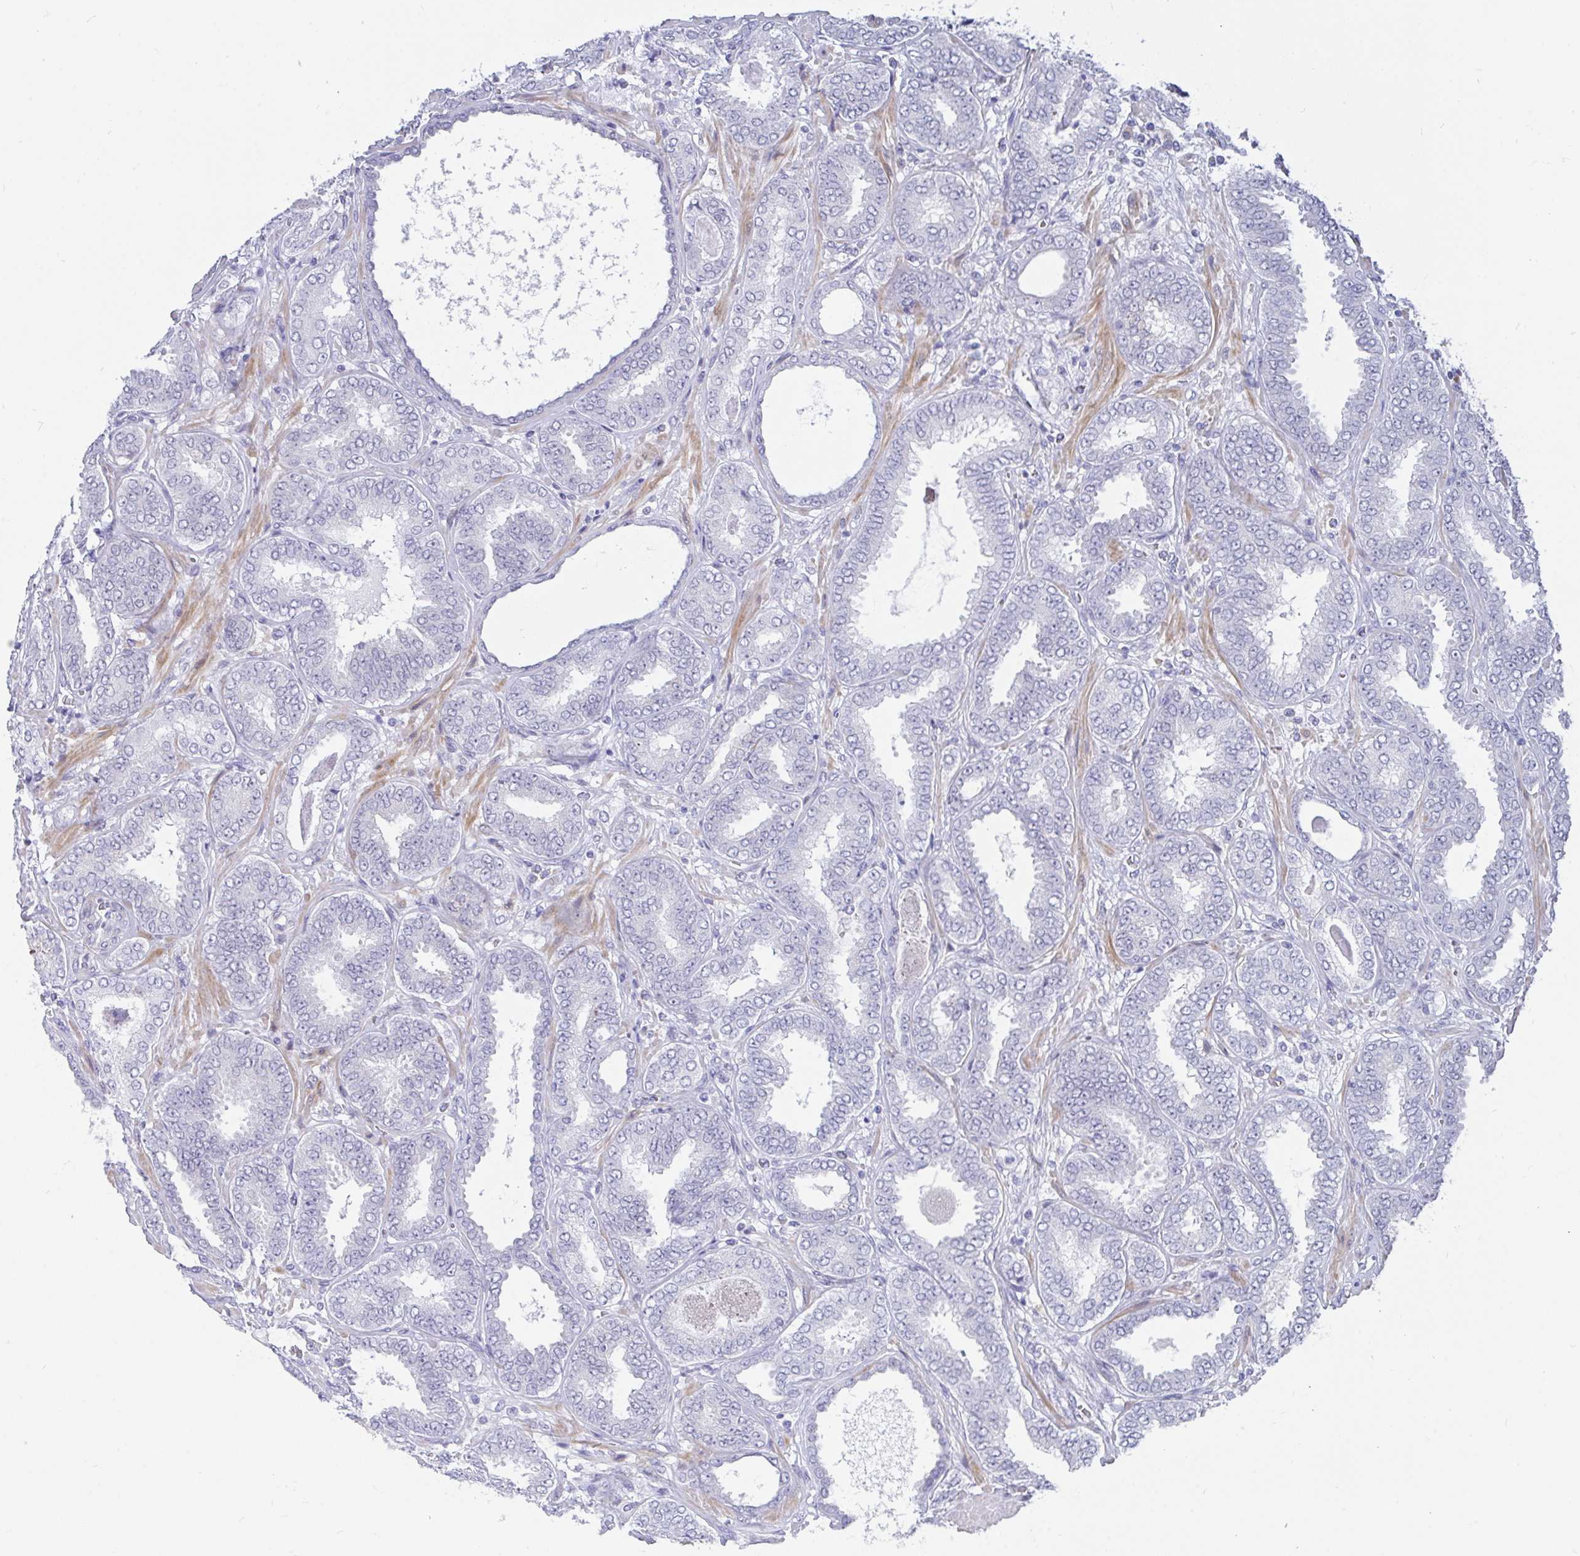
{"staining": {"intensity": "negative", "quantity": "none", "location": "none"}, "tissue": "prostate cancer", "cell_type": "Tumor cells", "image_type": "cancer", "snomed": [{"axis": "morphology", "description": "Adenocarcinoma, High grade"}, {"axis": "topography", "description": "Prostate"}], "caption": "This is a micrograph of immunohistochemistry staining of prostate cancer (adenocarcinoma (high-grade)), which shows no staining in tumor cells.", "gene": "FBXL22", "patient": {"sex": "male", "age": 72}}